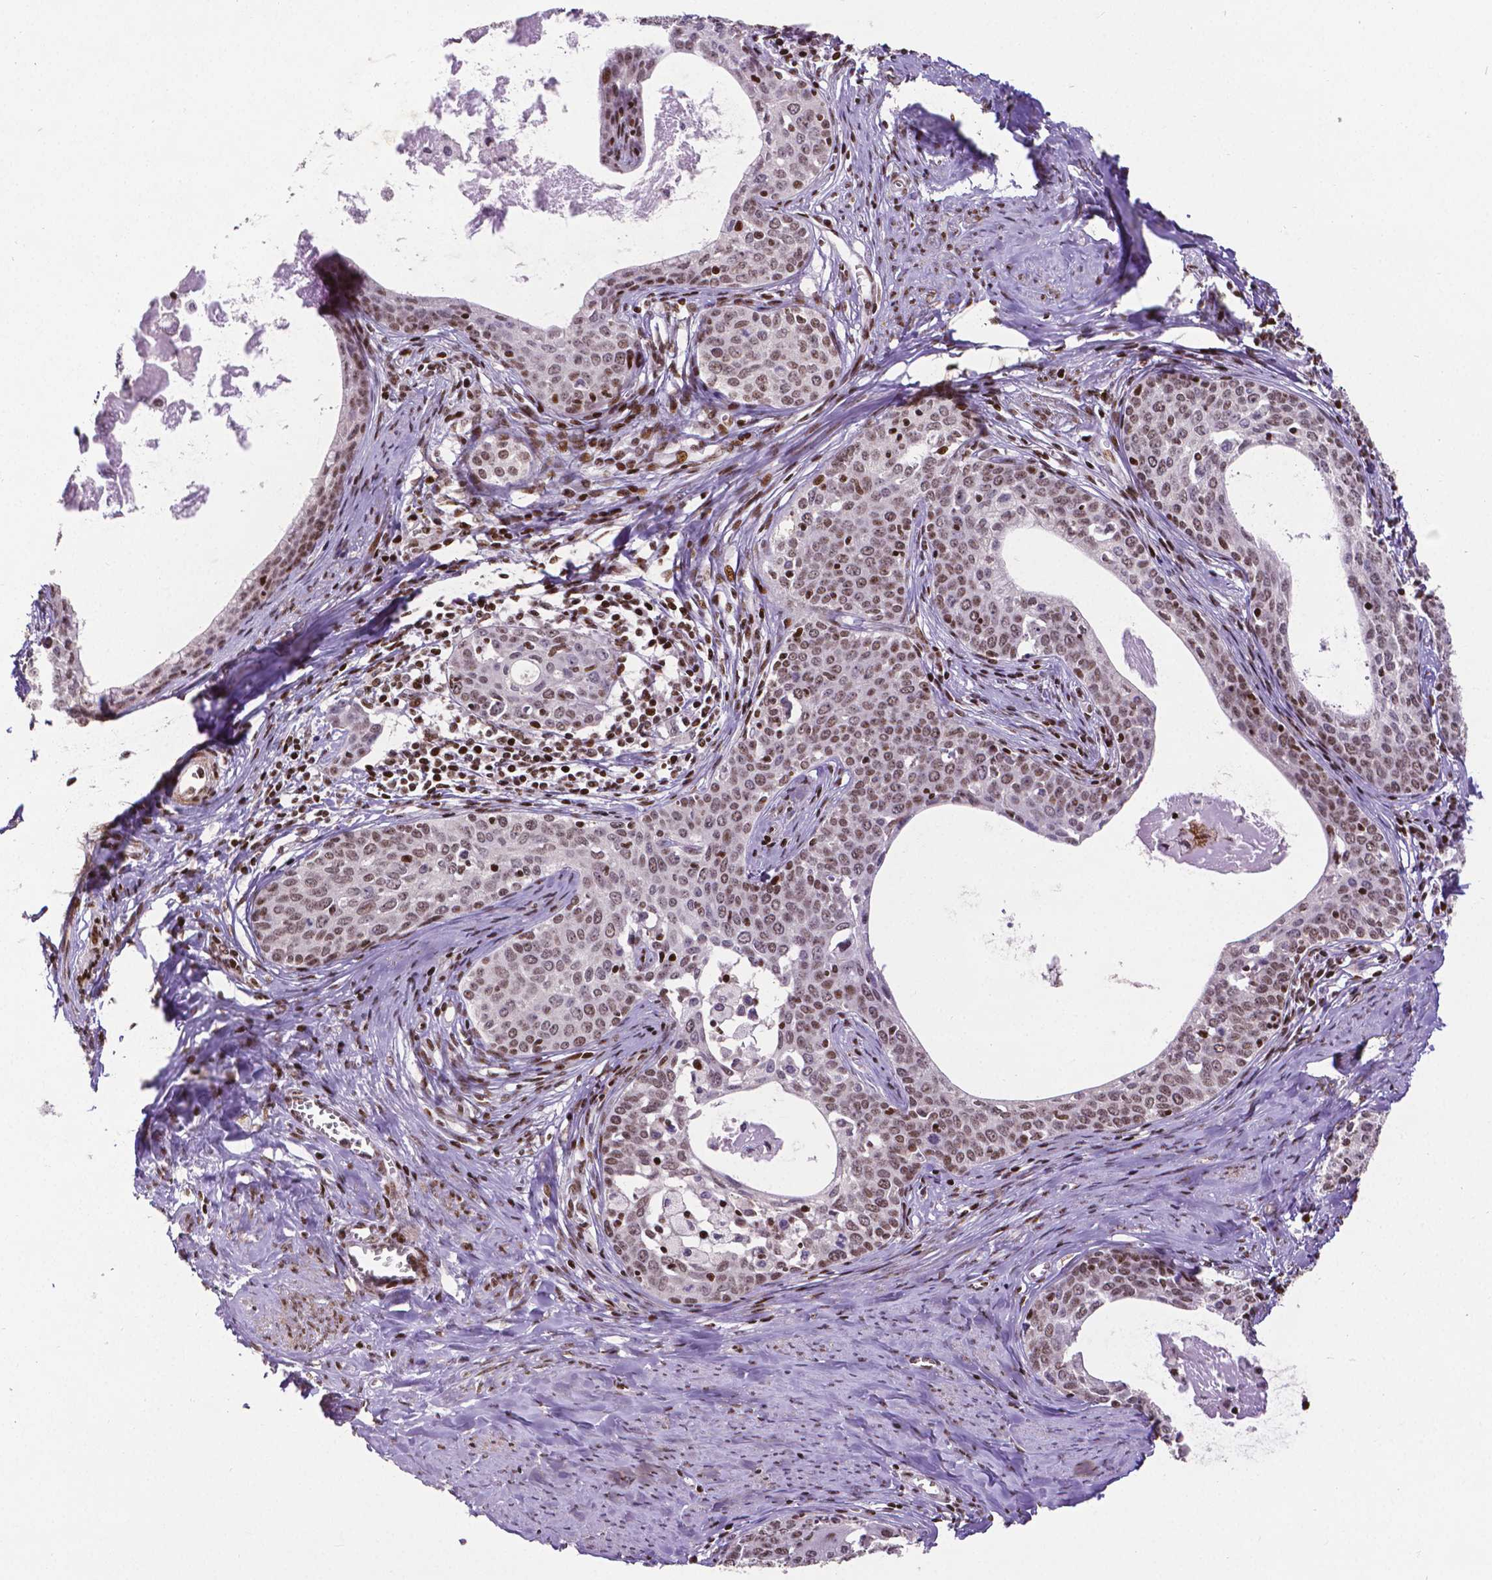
{"staining": {"intensity": "moderate", "quantity": "25%-75%", "location": "nuclear"}, "tissue": "cervical cancer", "cell_type": "Tumor cells", "image_type": "cancer", "snomed": [{"axis": "morphology", "description": "Squamous cell carcinoma, NOS"}, {"axis": "morphology", "description": "Adenocarcinoma, NOS"}, {"axis": "topography", "description": "Cervix"}], "caption": "Tumor cells display medium levels of moderate nuclear expression in approximately 25%-75% of cells in human cervical squamous cell carcinoma.", "gene": "CTCF", "patient": {"sex": "female", "age": 52}}